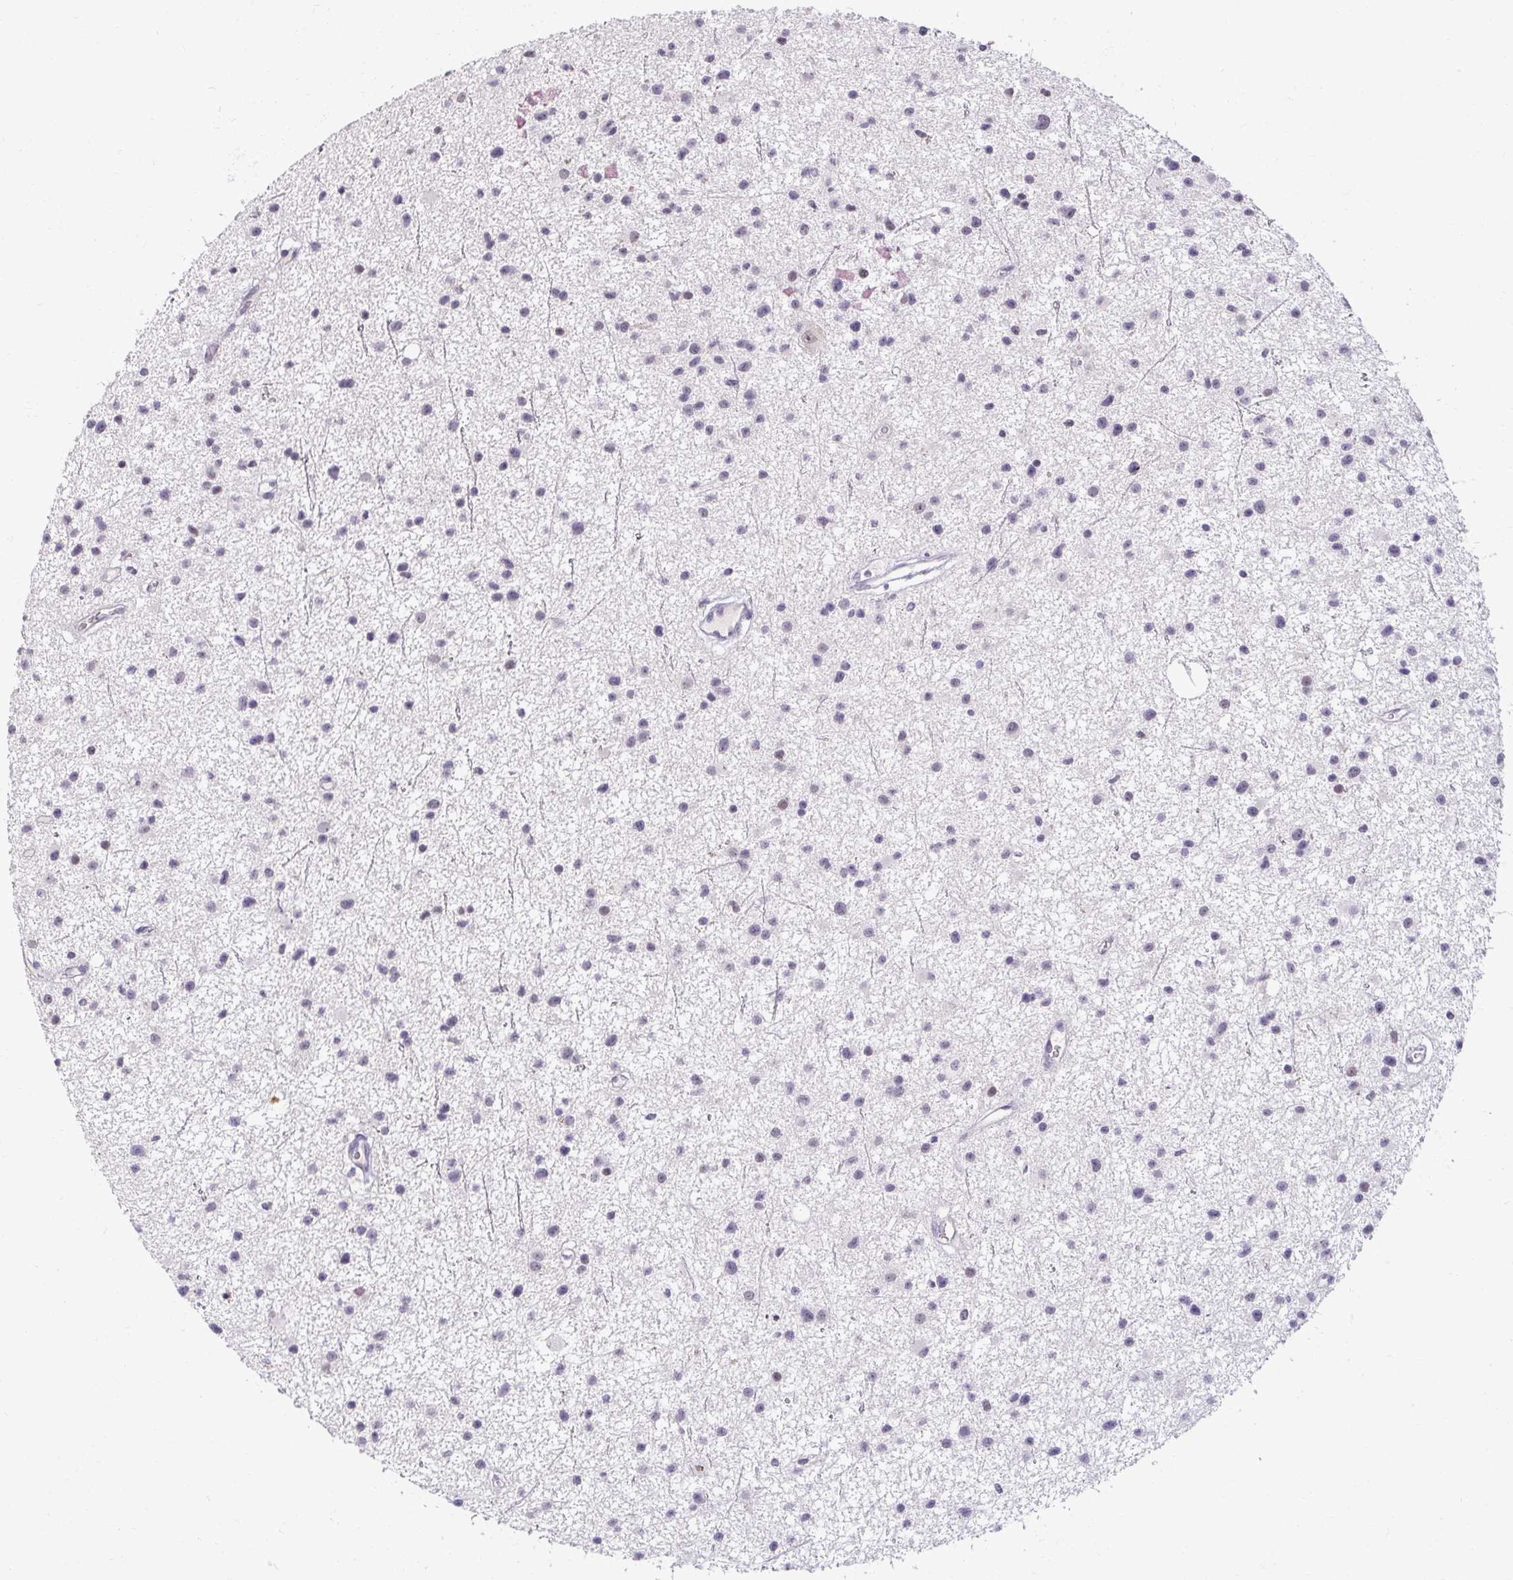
{"staining": {"intensity": "negative", "quantity": "none", "location": "none"}, "tissue": "glioma", "cell_type": "Tumor cells", "image_type": "cancer", "snomed": [{"axis": "morphology", "description": "Glioma, malignant, Low grade"}, {"axis": "topography", "description": "Brain"}], "caption": "A histopathology image of glioma stained for a protein displays no brown staining in tumor cells. The staining is performed using DAB brown chromogen with nuclei counter-stained in using hematoxylin.", "gene": "DDN", "patient": {"sex": "male", "age": 43}}